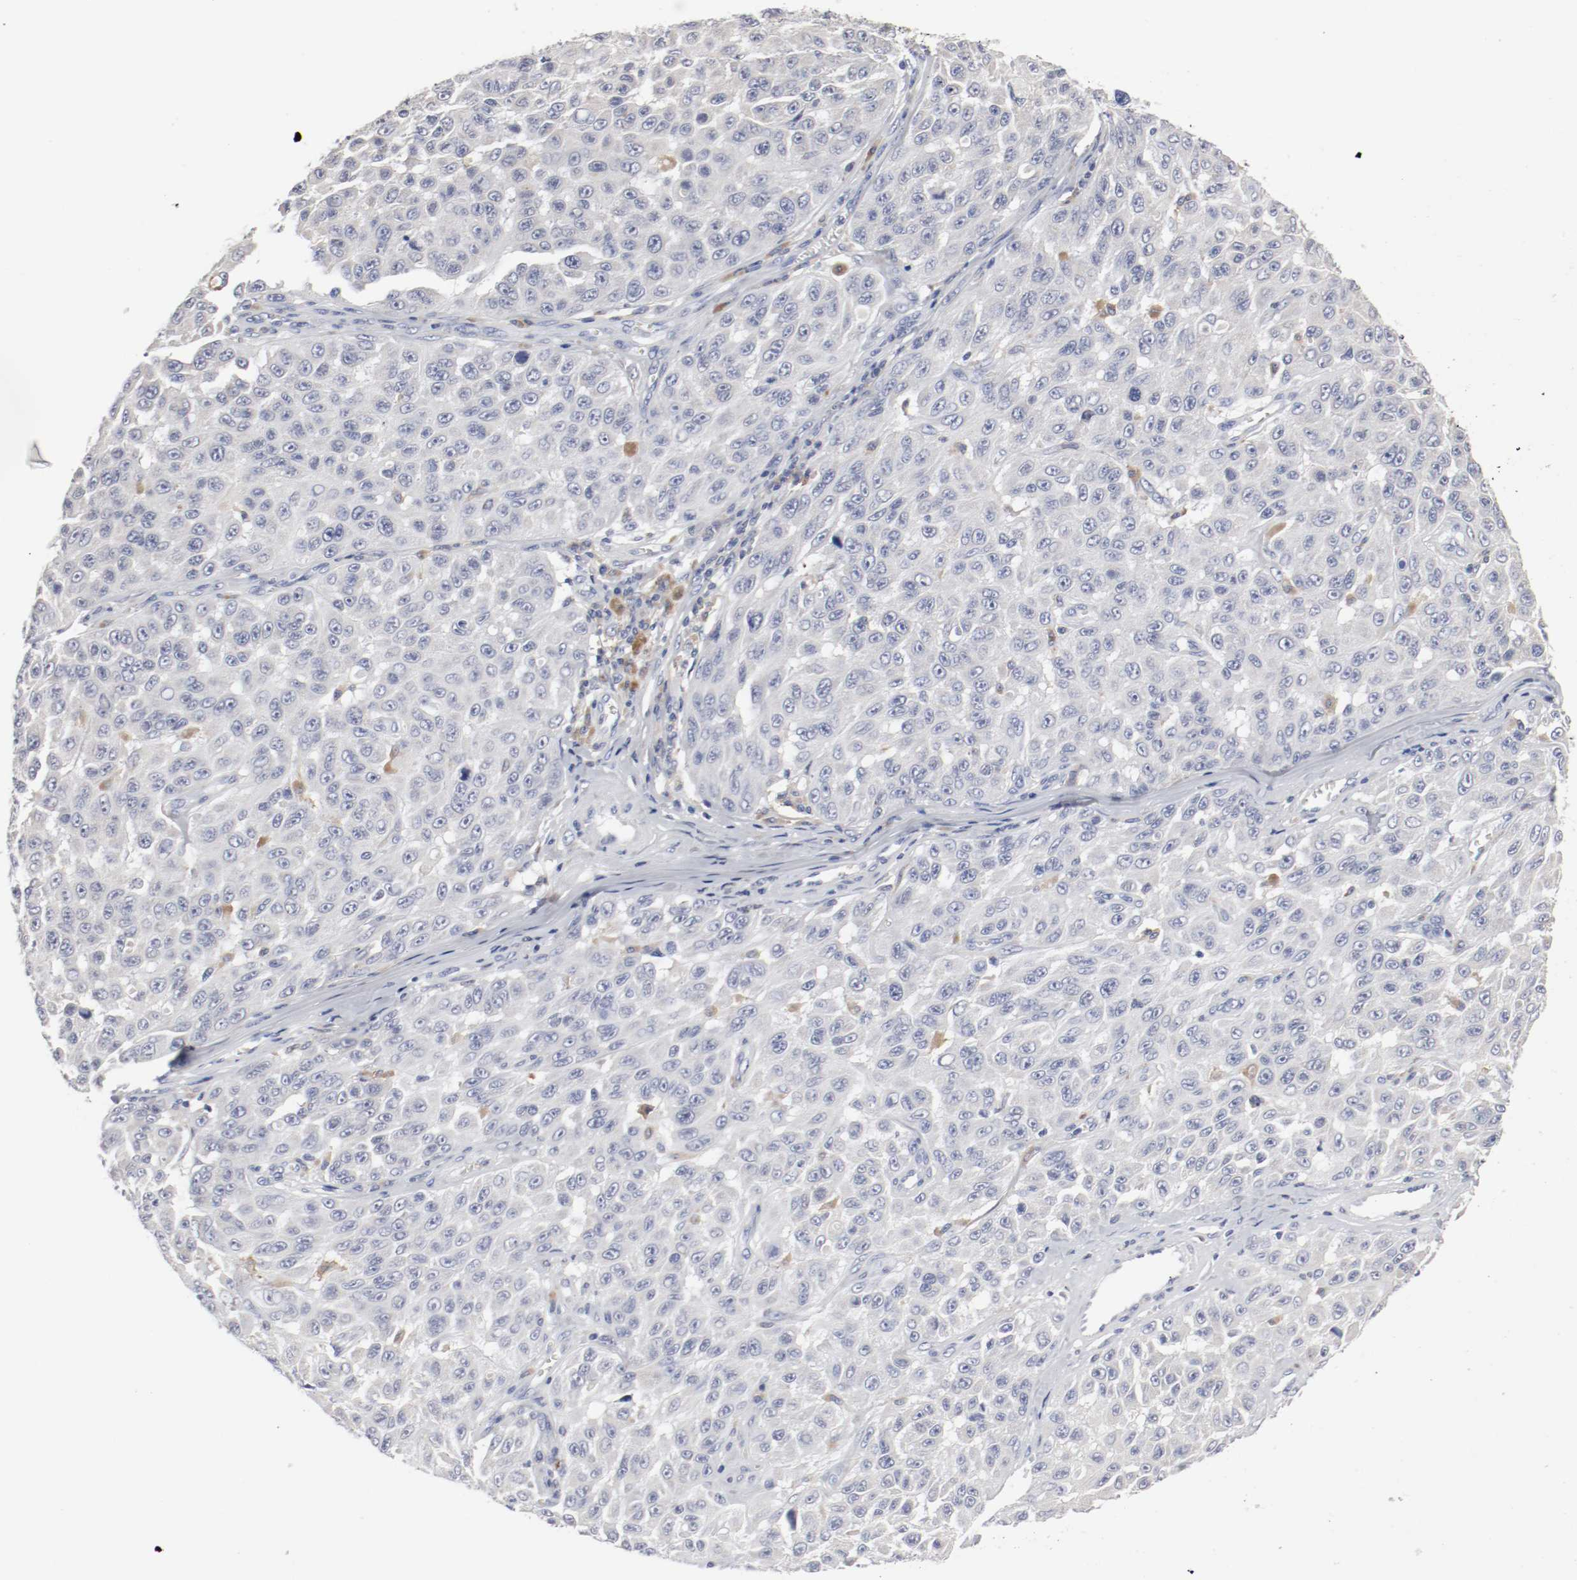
{"staining": {"intensity": "negative", "quantity": "none", "location": "none"}, "tissue": "melanoma", "cell_type": "Tumor cells", "image_type": "cancer", "snomed": [{"axis": "morphology", "description": "Malignant melanoma, NOS"}, {"axis": "topography", "description": "Skin"}], "caption": "Image shows no significant protein staining in tumor cells of malignant melanoma.", "gene": "FGFBP1", "patient": {"sex": "male", "age": 30}}